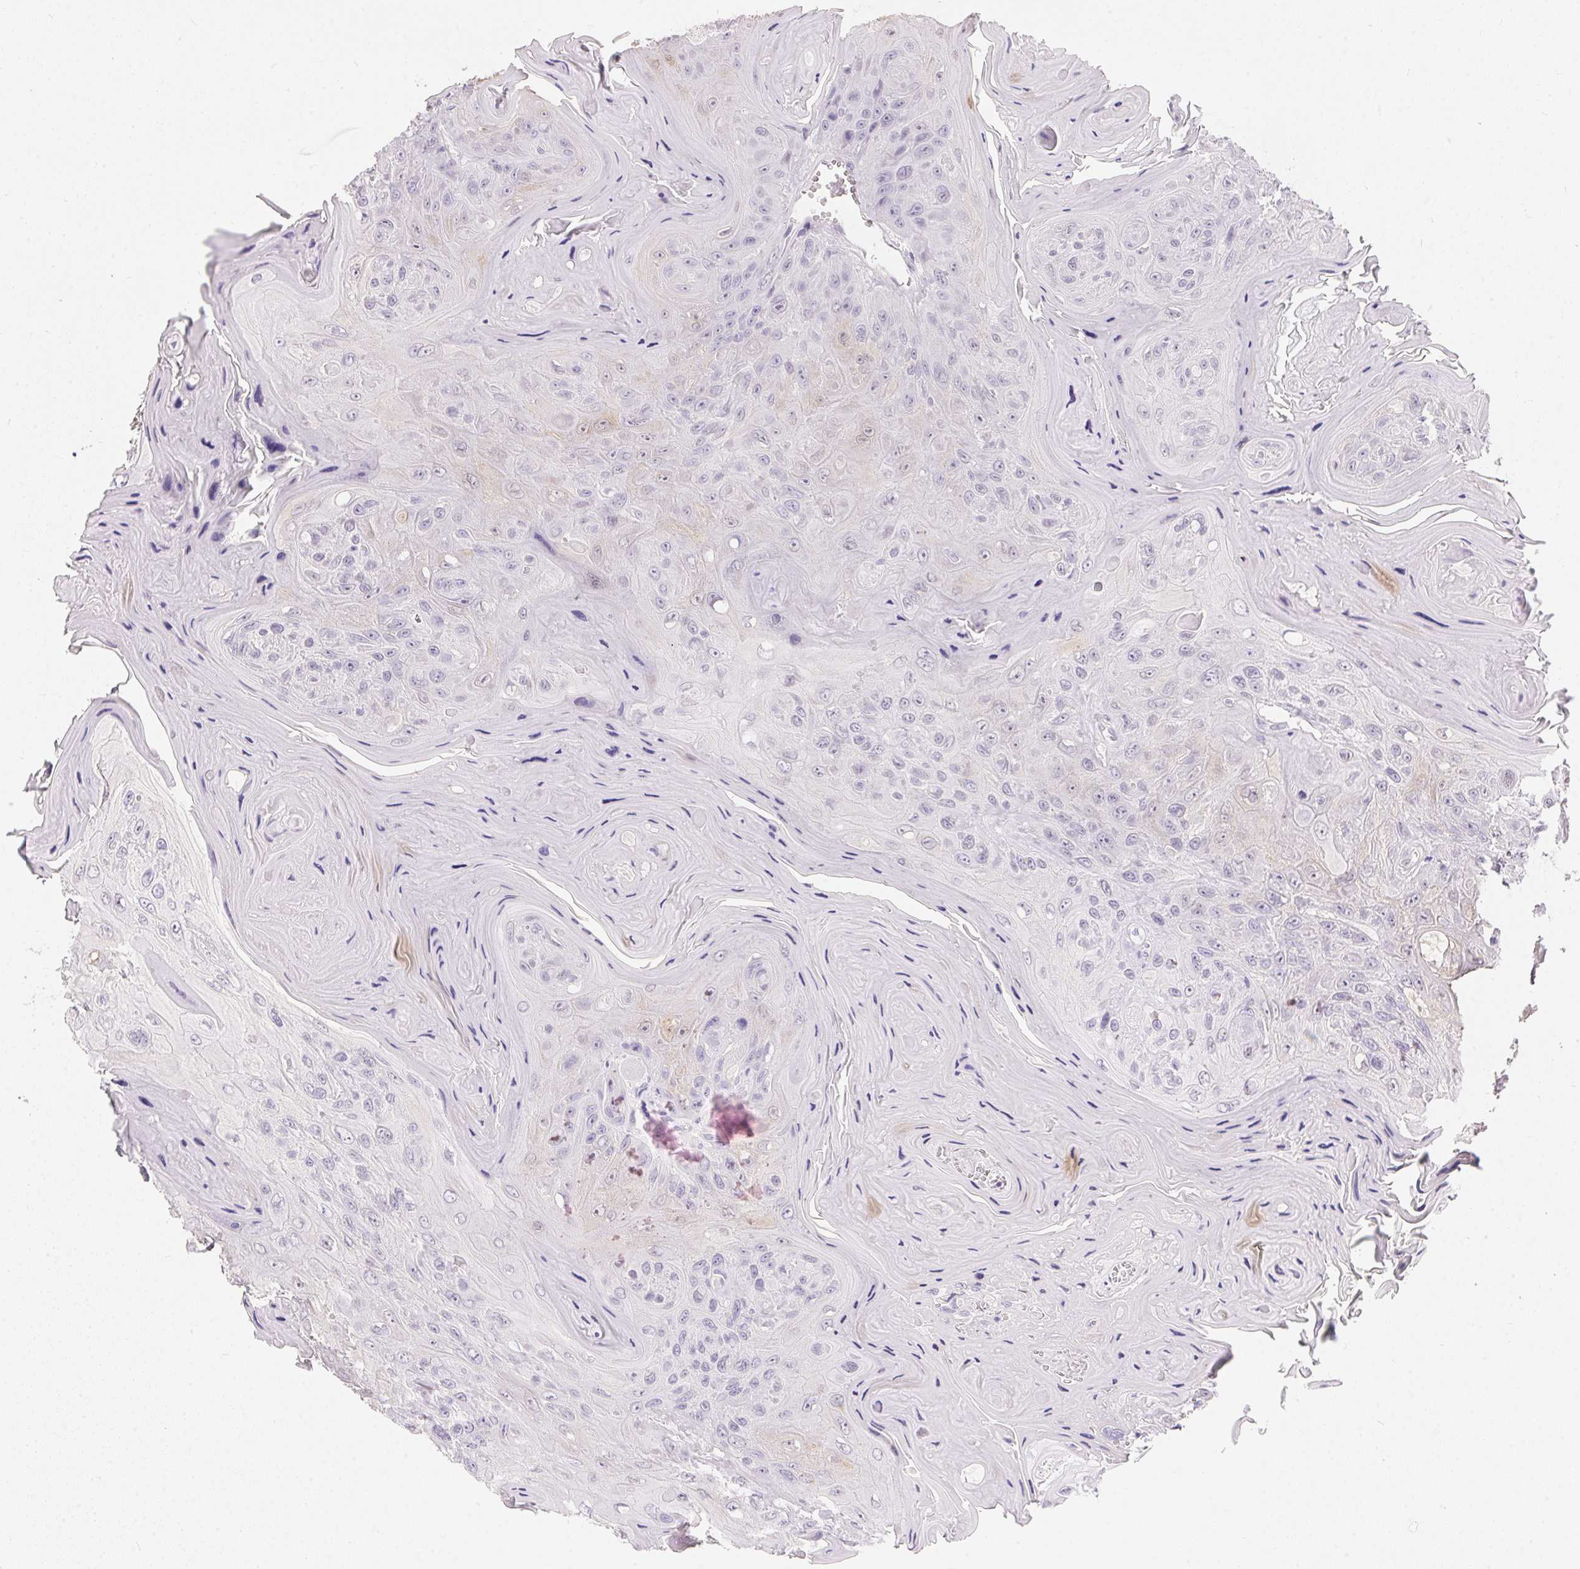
{"staining": {"intensity": "weak", "quantity": "25%-75%", "location": "nuclear"}, "tissue": "head and neck cancer", "cell_type": "Tumor cells", "image_type": "cancer", "snomed": [{"axis": "morphology", "description": "Squamous cell carcinoma, NOS"}, {"axis": "topography", "description": "Head-Neck"}], "caption": "Protein staining exhibits weak nuclear positivity in about 25%-75% of tumor cells in head and neck squamous cell carcinoma. (brown staining indicates protein expression, while blue staining denotes nuclei).", "gene": "GBP6", "patient": {"sex": "female", "age": 59}}